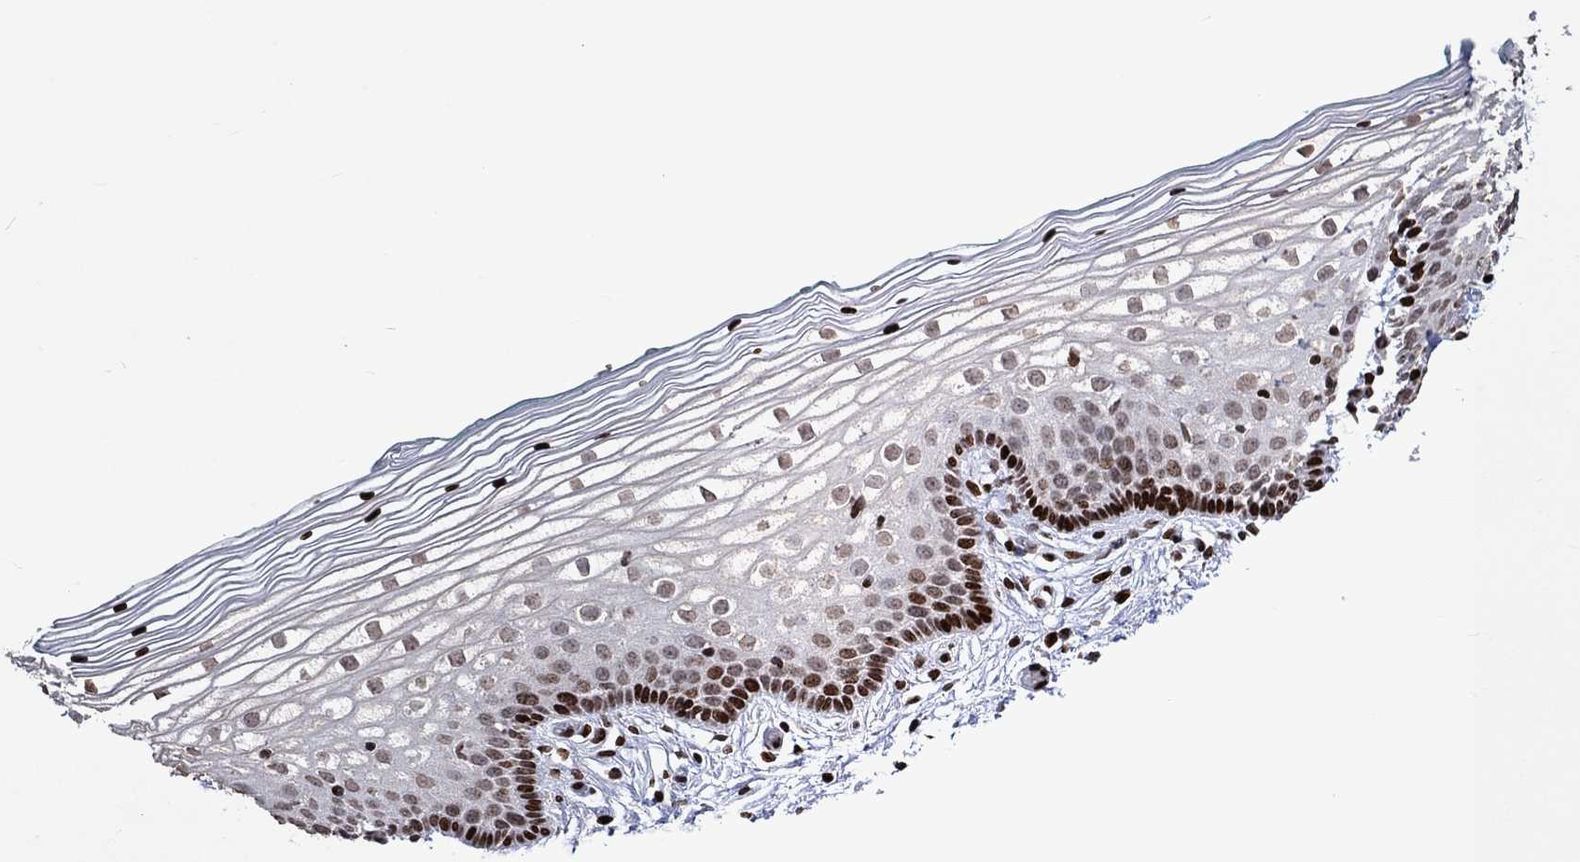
{"staining": {"intensity": "strong", "quantity": "<25%", "location": "nuclear"}, "tissue": "vagina", "cell_type": "Squamous epithelial cells", "image_type": "normal", "snomed": [{"axis": "morphology", "description": "Normal tissue, NOS"}, {"axis": "topography", "description": "Vagina"}], "caption": "This is an image of immunohistochemistry staining of benign vagina, which shows strong expression in the nuclear of squamous epithelial cells.", "gene": "SRSF3", "patient": {"sex": "female", "age": 36}}